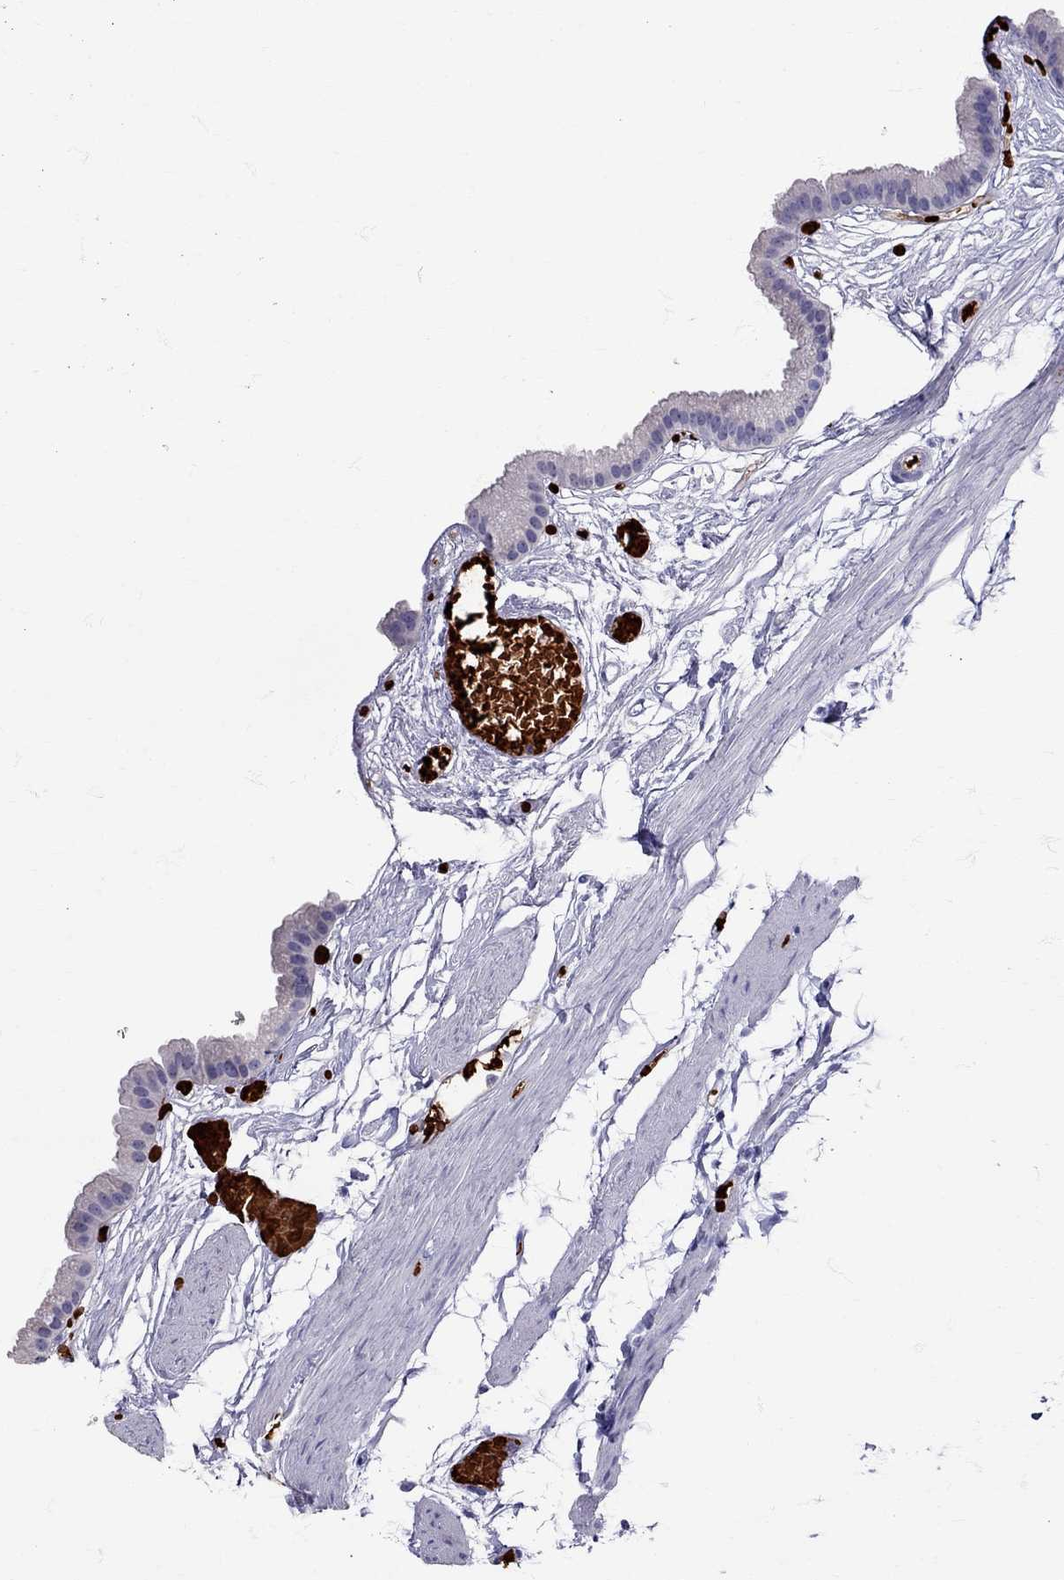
{"staining": {"intensity": "negative", "quantity": "none", "location": "none"}, "tissue": "gallbladder", "cell_type": "Glandular cells", "image_type": "normal", "snomed": [{"axis": "morphology", "description": "Normal tissue, NOS"}, {"axis": "topography", "description": "Gallbladder"}], "caption": "A micrograph of human gallbladder is negative for staining in glandular cells. (IHC, brightfield microscopy, high magnification).", "gene": "TBR1", "patient": {"sex": "female", "age": 45}}